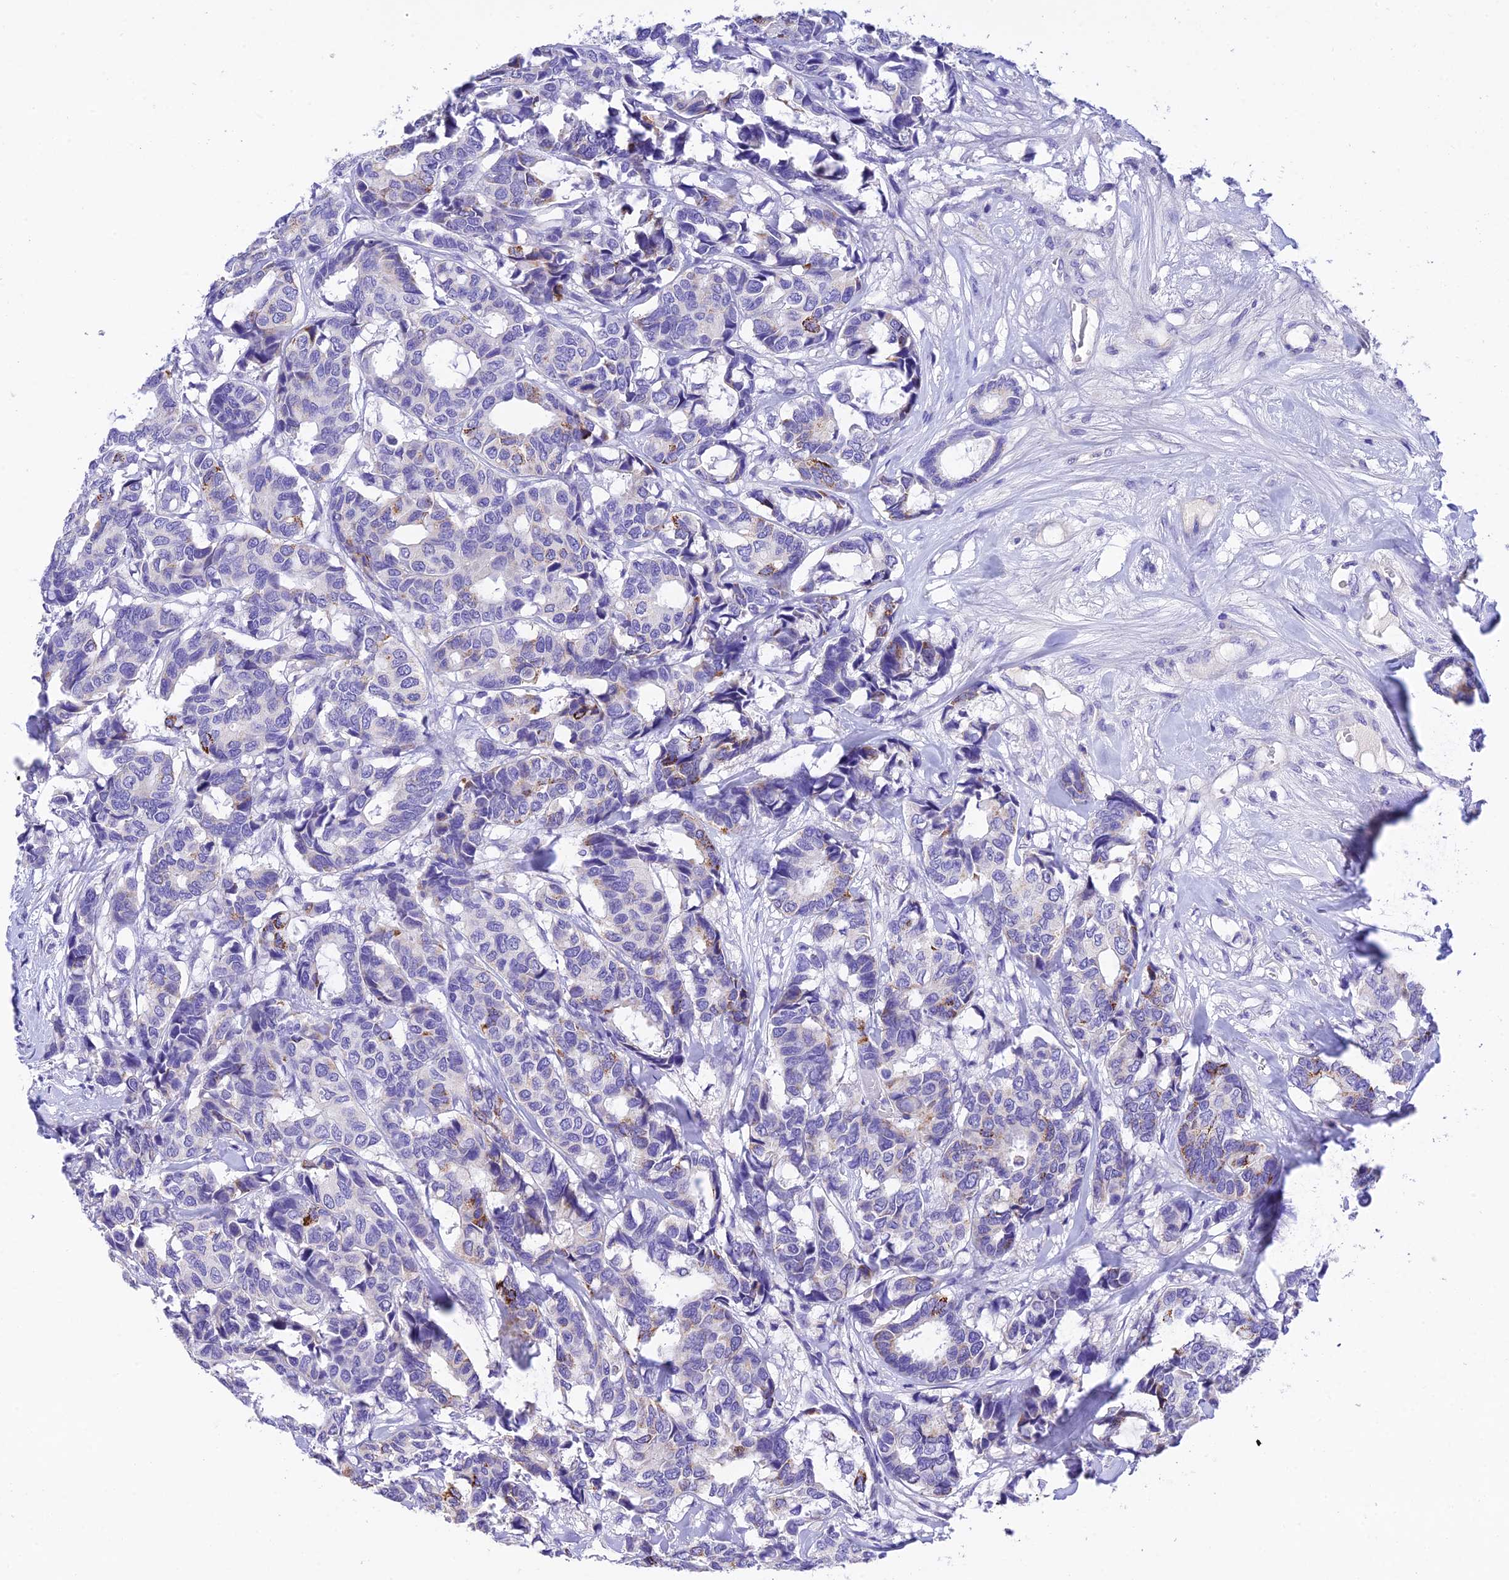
{"staining": {"intensity": "moderate", "quantity": "<25%", "location": "cytoplasmic/membranous"}, "tissue": "breast cancer", "cell_type": "Tumor cells", "image_type": "cancer", "snomed": [{"axis": "morphology", "description": "Duct carcinoma"}, {"axis": "topography", "description": "Breast"}], "caption": "DAB (3,3'-diaminobenzidine) immunohistochemical staining of breast cancer exhibits moderate cytoplasmic/membranous protein expression in about <25% of tumor cells.", "gene": "MS4A5", "patient": {"sex": "female", "age": 87}}